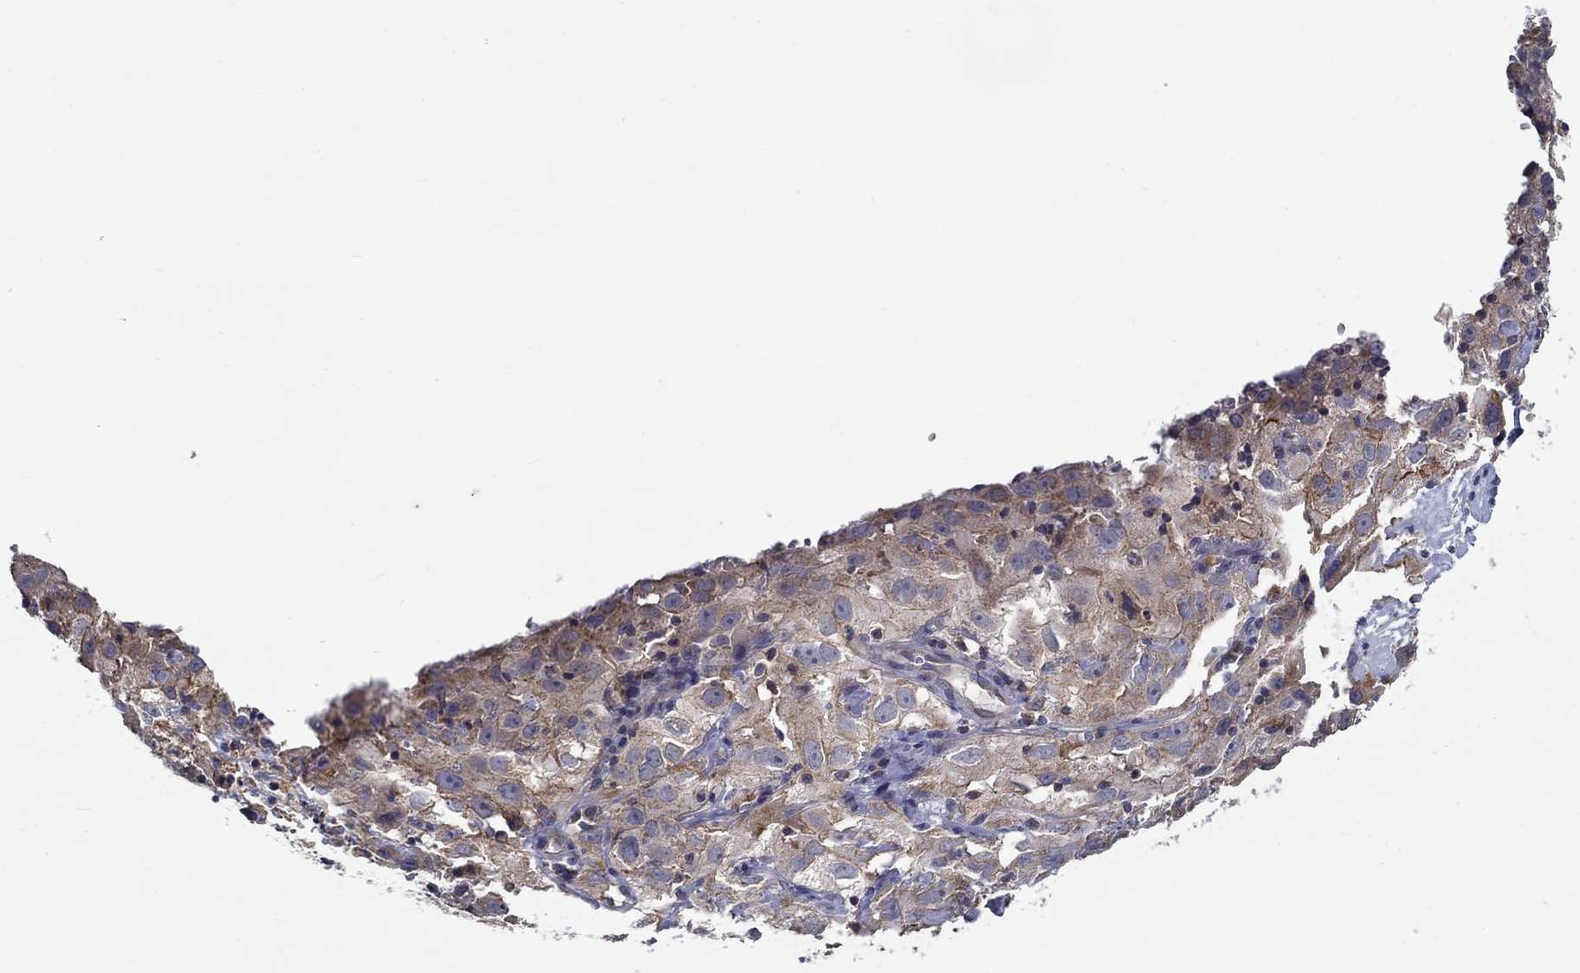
{"staining": {"intensity": "weak", "quantity": "25%-75%", "location": "cytoplasmic/membranous"}, "tissue": "cervical cancer", "cell_type": "Tumor cells", "image_type": "cancer", "snomed": [{"axis": "morphology", "description": "Squamous cell carcinoma, NOS"}, {"axis": "topography", "description": "Cervix"}], "caption": "Weak cytoplasmic/membranous expression is present in approximately 25%-75% of tumor cells in cervical cancer.", "gene": "ALDH4A1", "patient": {"sex": "female", "age": 32}}